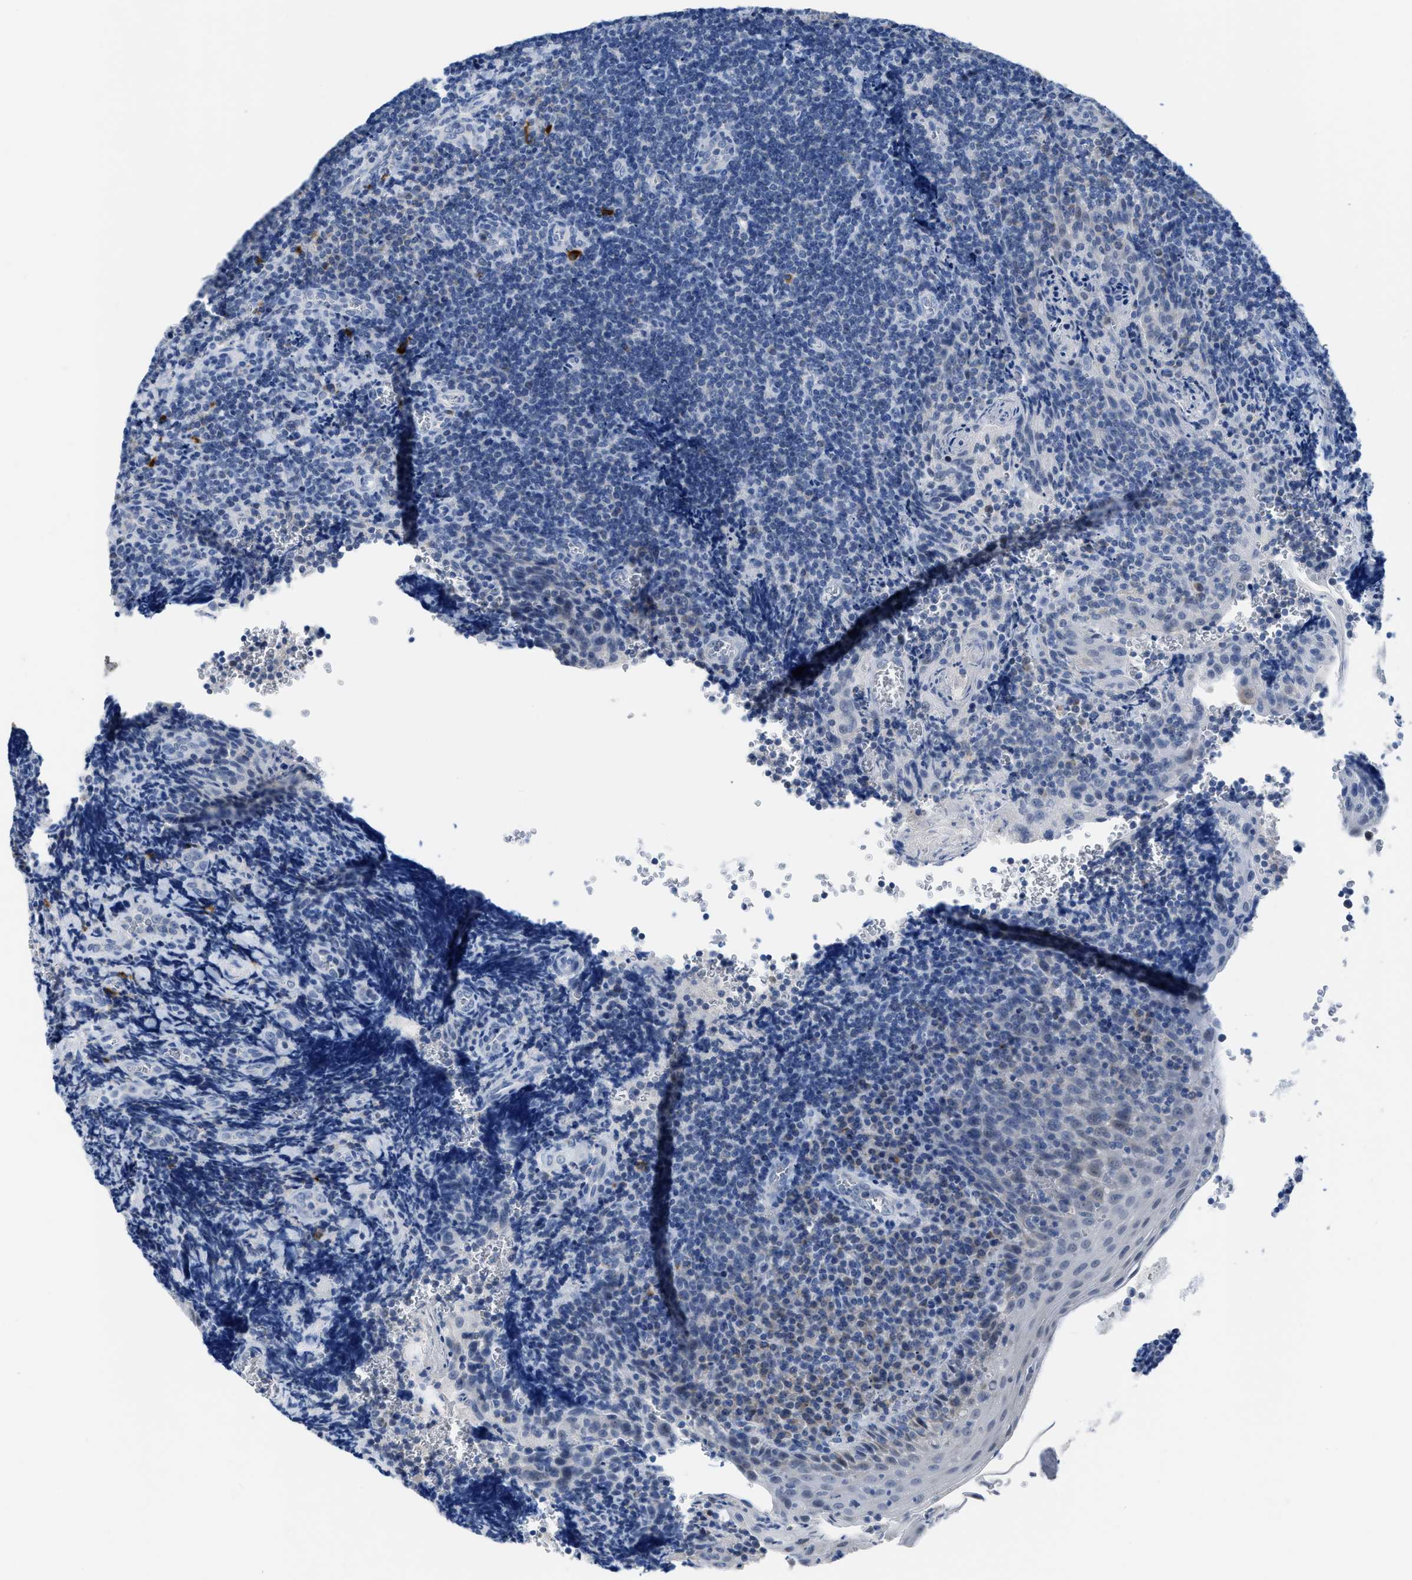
{"staining": {"intensity": "negative", "quantity": "none", "location": "none"}, "tissue": "tonsil", "cell_type": "Germinal center cells", "image_type": "normal", "snomed": [{"axis": "morphology", "description": "Normal tissue, NOS"}, {"axis": "morphology", "description": "Inflammation, NOS"}, {"axis": "topography", "description": "Tonsil"}], "caption": "Tonsil was stained to show a protein in brown. There is no significant positivity in germinal center cells. (IHC, brightfield microscopy, high magnification).", "gene": "ETFA", "patient": {"sex": "female", "age": 31}}